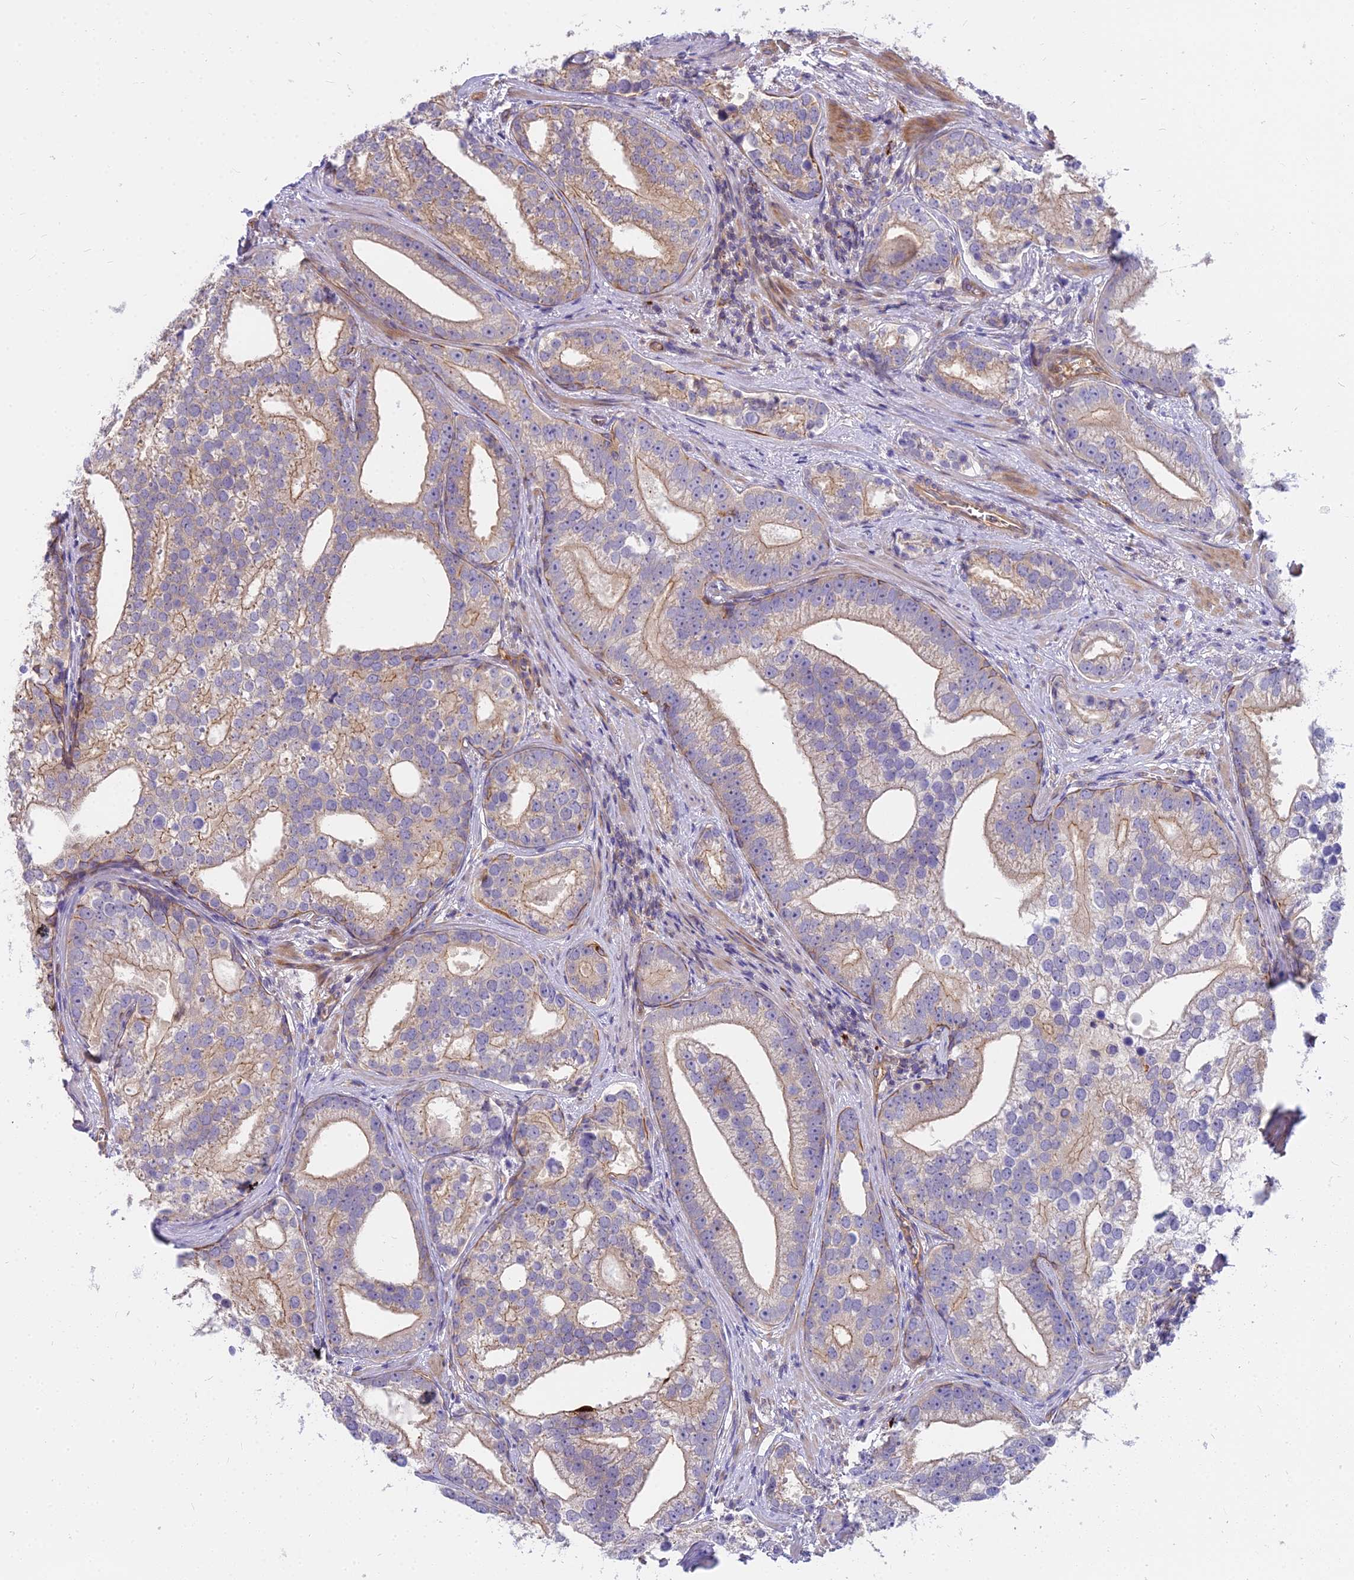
{"staining": {"intensity": "moderate", "quantity": "<25%", "location": "cytoplasmic/membranous"}, "tissue": "prostate cancer", "cell_type": "Tumor cells", "image_type": "cancer", "snomed": [{"axis": "morphology", "description": "Adenocarcinoma, High grade"}, {"axis": "topography", "description": "Prostate"}], "caption": "Immunohistochemical staining of prostate cancer reveals low levels of moderate cytoplasmic/membranous staining in about <25% of tumor cells. The staining was performed using DAB (3,3'-diaminobenzidine), with brown indicating positive protein expression. Nuclei are stained blue with hematoxylin.", "gene": "HLA-DOA", "patient": {"sex": "male", "age": 75}}